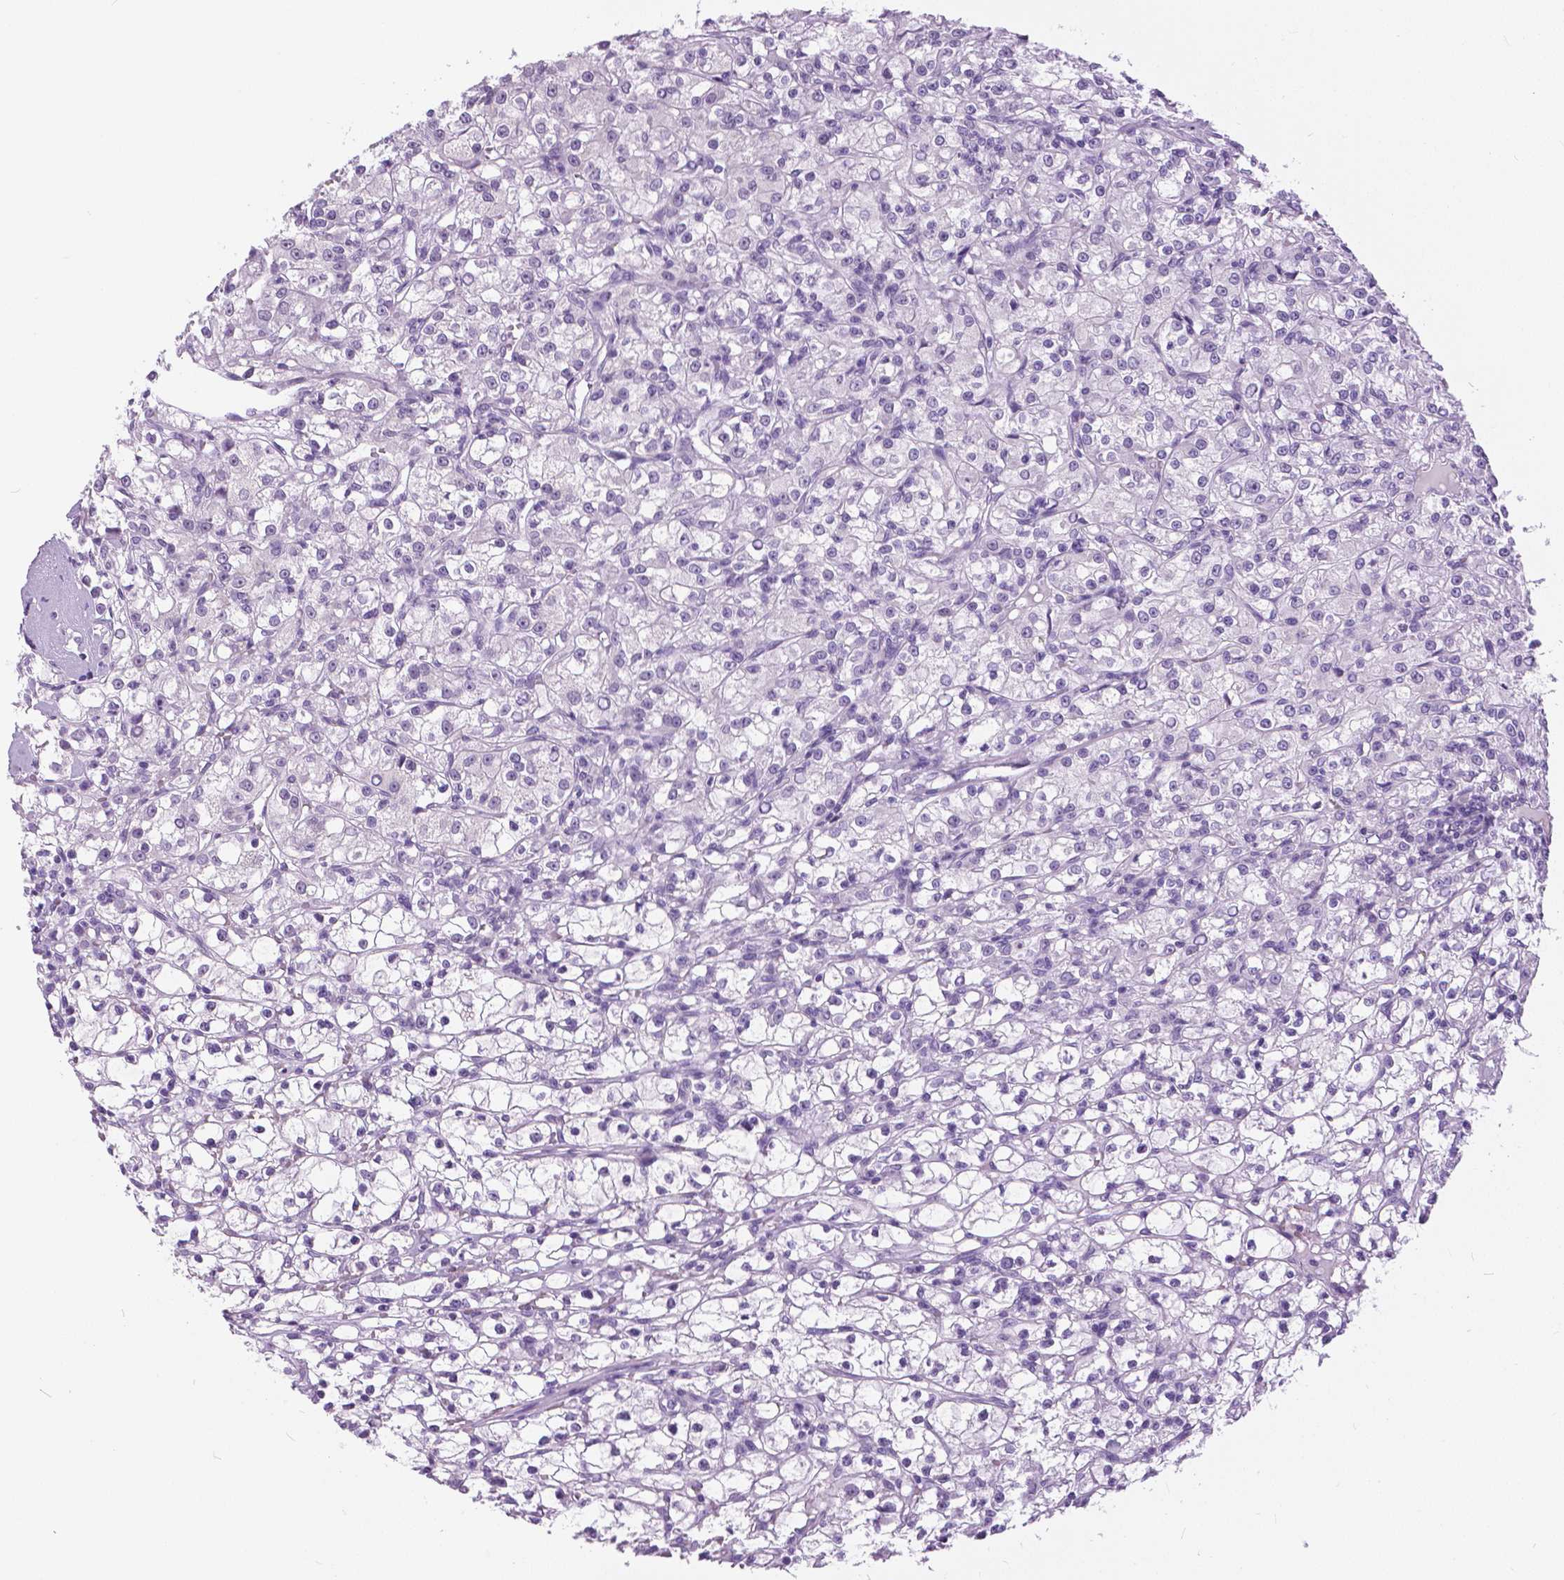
{"staining": {"intensity": "negative", "quantity": "none", "location": "none"}, "tissue": "renal cancer", "cell_type": "Tumor cells", "image_type": "cancer", "snomed": [{"axis": "morphology", "description": "Adenocarcinoma, NOS"}, {"axis": "topography", "description": "Kidney"}], "caption": "This is an immunohistochemistry (IHC) histopathology image of human renal cancer (adenocarcinoma). There is no staining in tumor cells.", "gene": "MYOM1", "patient": {"sex": "female", "age": 59}}